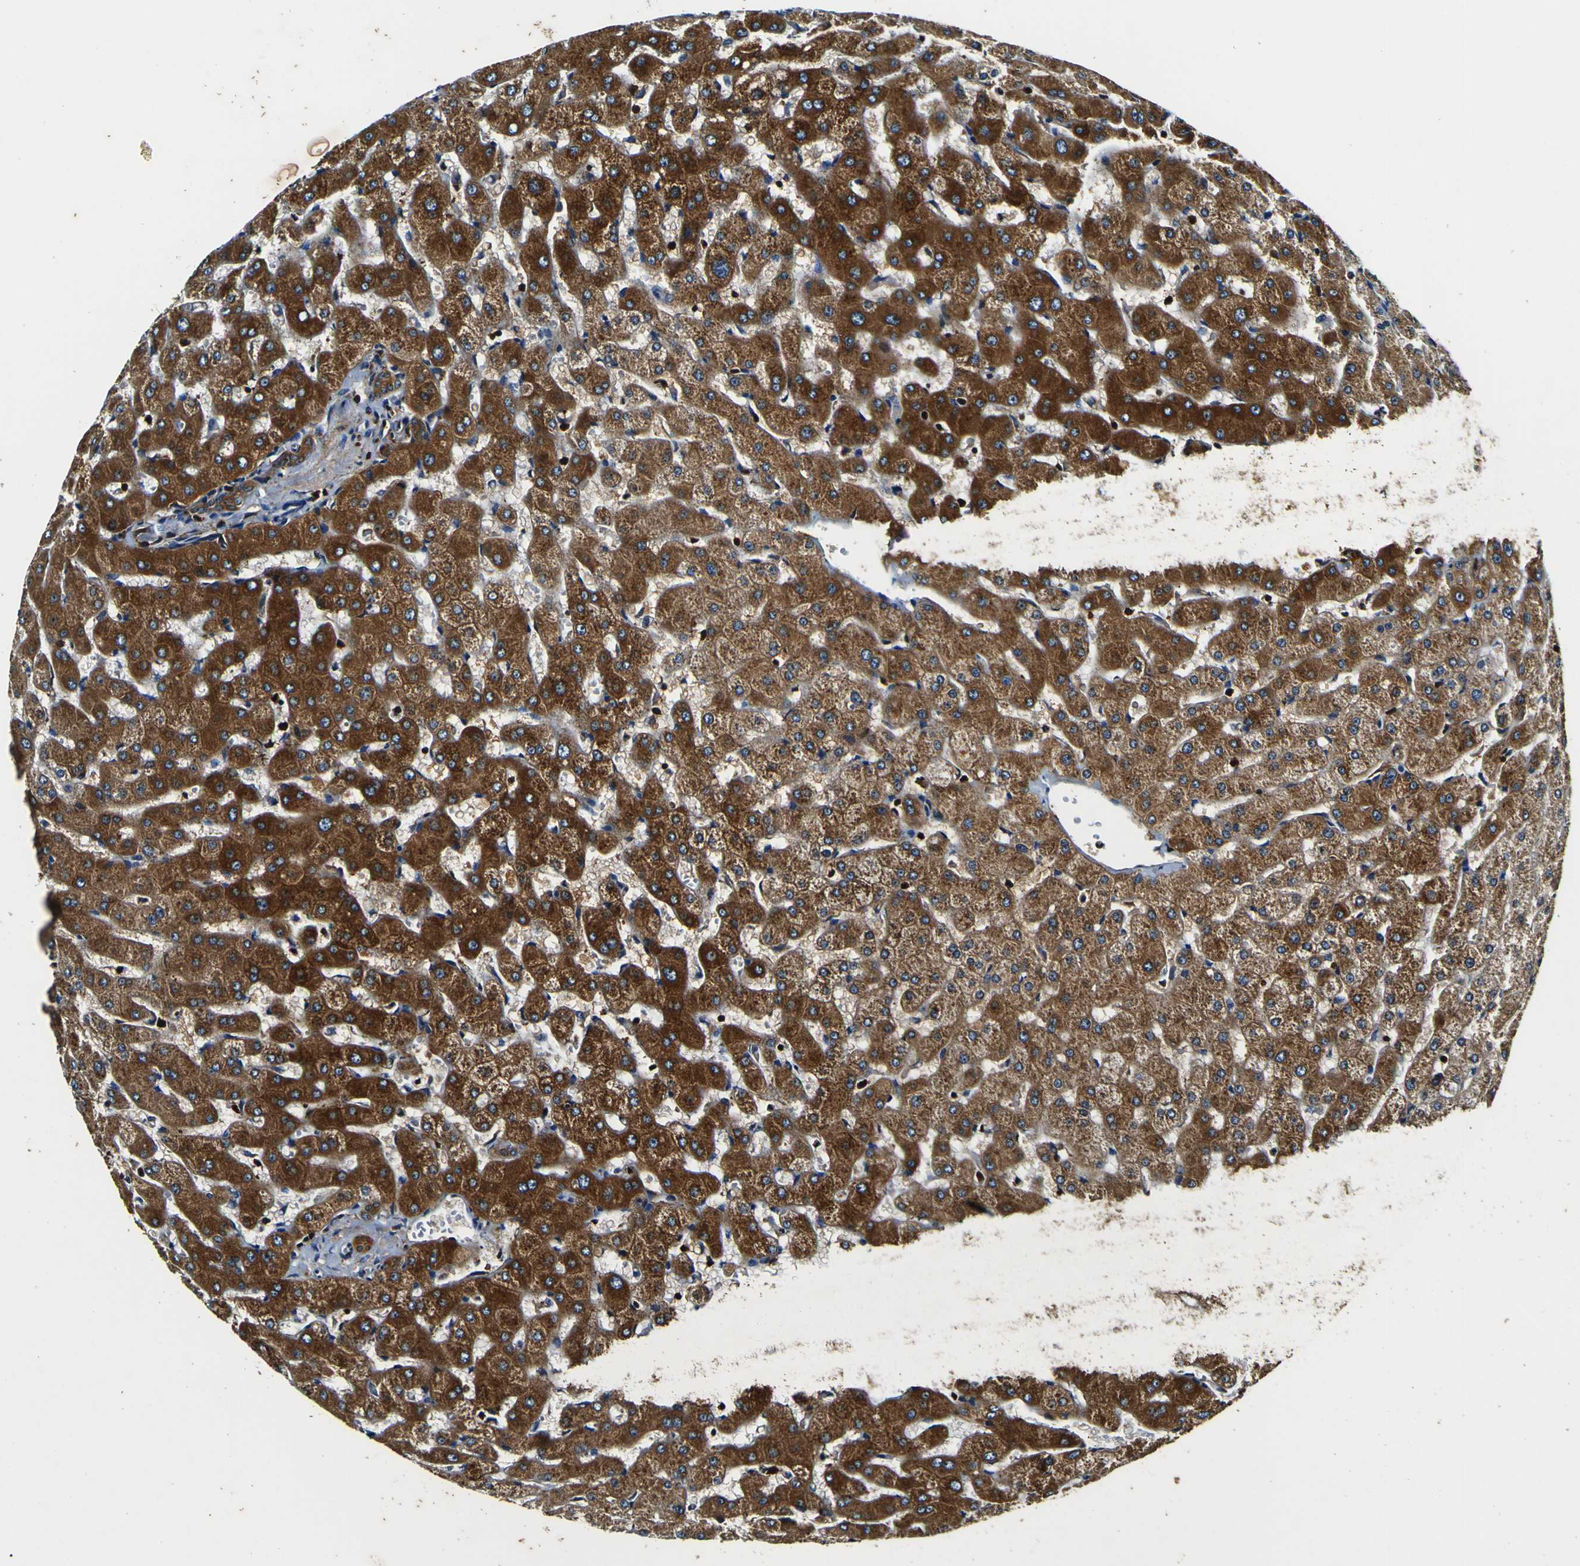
{"staining": {"intensity": "strong", "quantity": ">75%", "location": "cytoplasmic/membranous"}, "tissue": "liver", "cell_type": "Cholangiocytes", "image_type": "normal", "snomed": [{"axis": "morphology", "description": "Normal tissue, NOS"}, {"axis": "topography", "description": "Liver"}], "caption": "Strong cytoplasmic/membranous expression is seen in approximately >75% of cholangiocytes in normal liver. (brown staining indicates protein expression, while blue staining denotes nuclei).", "gene": "RHOT2", "patient": {"sex": "female", "age": 63}}